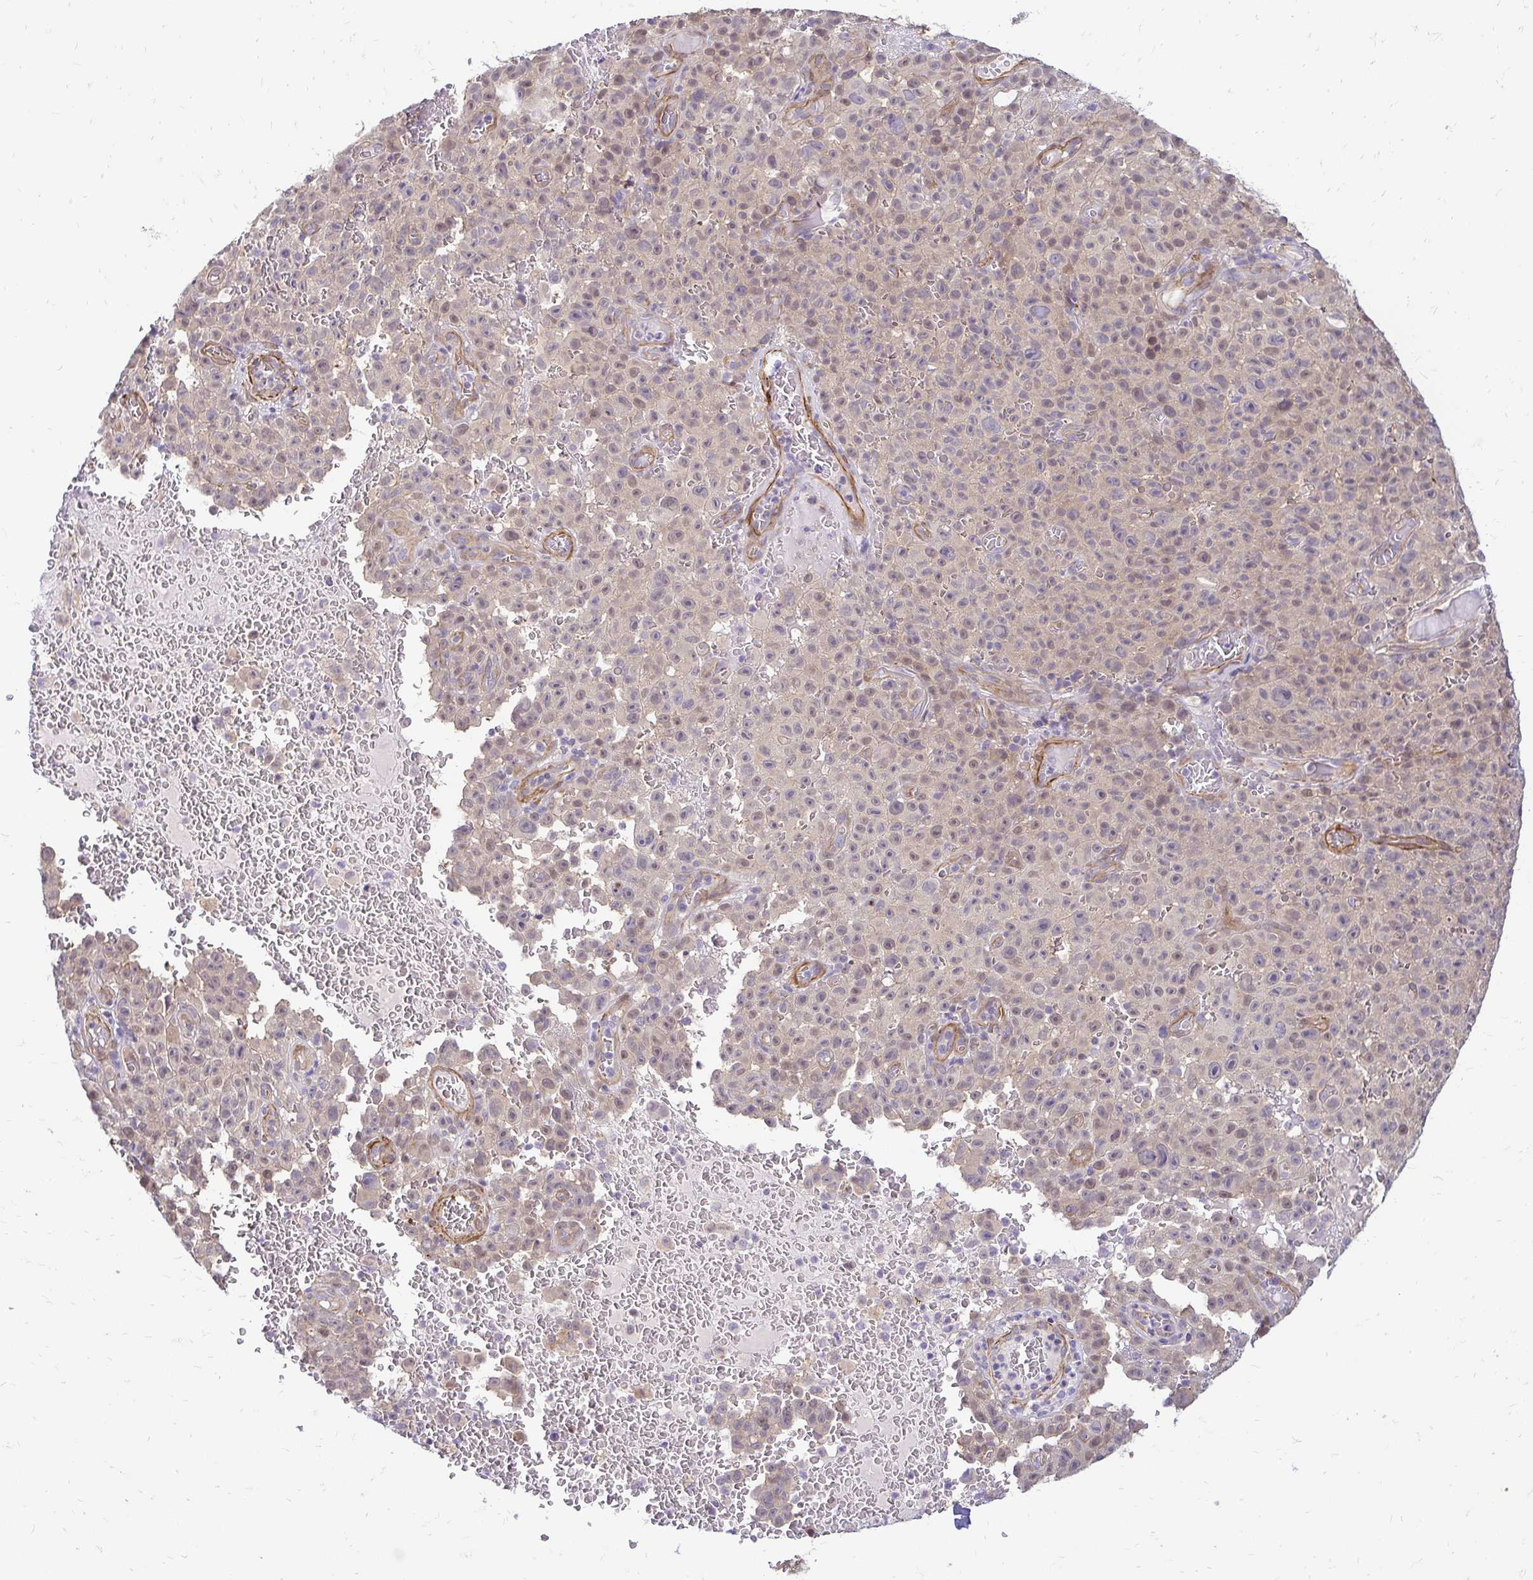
{"staining": {"intensity": "weak", "quantity": "25%-75%", "location": "nuclear"}, "tissue": "melanoma", "cell_type": "Tumor cells", "image_type": "cancer", "snomed": [{"axis": "morphology", "description": "Malignant melanoma, NOS"}, {"axis": "topography", "description": "Skin"}], "caption": "IHC of human melanoma demonstrates low levels of weak nuclear expression in approximately 25%-75% of tumor cells.", "gene": "YAP1", "patient": {"sex": "female", "age": 82}}